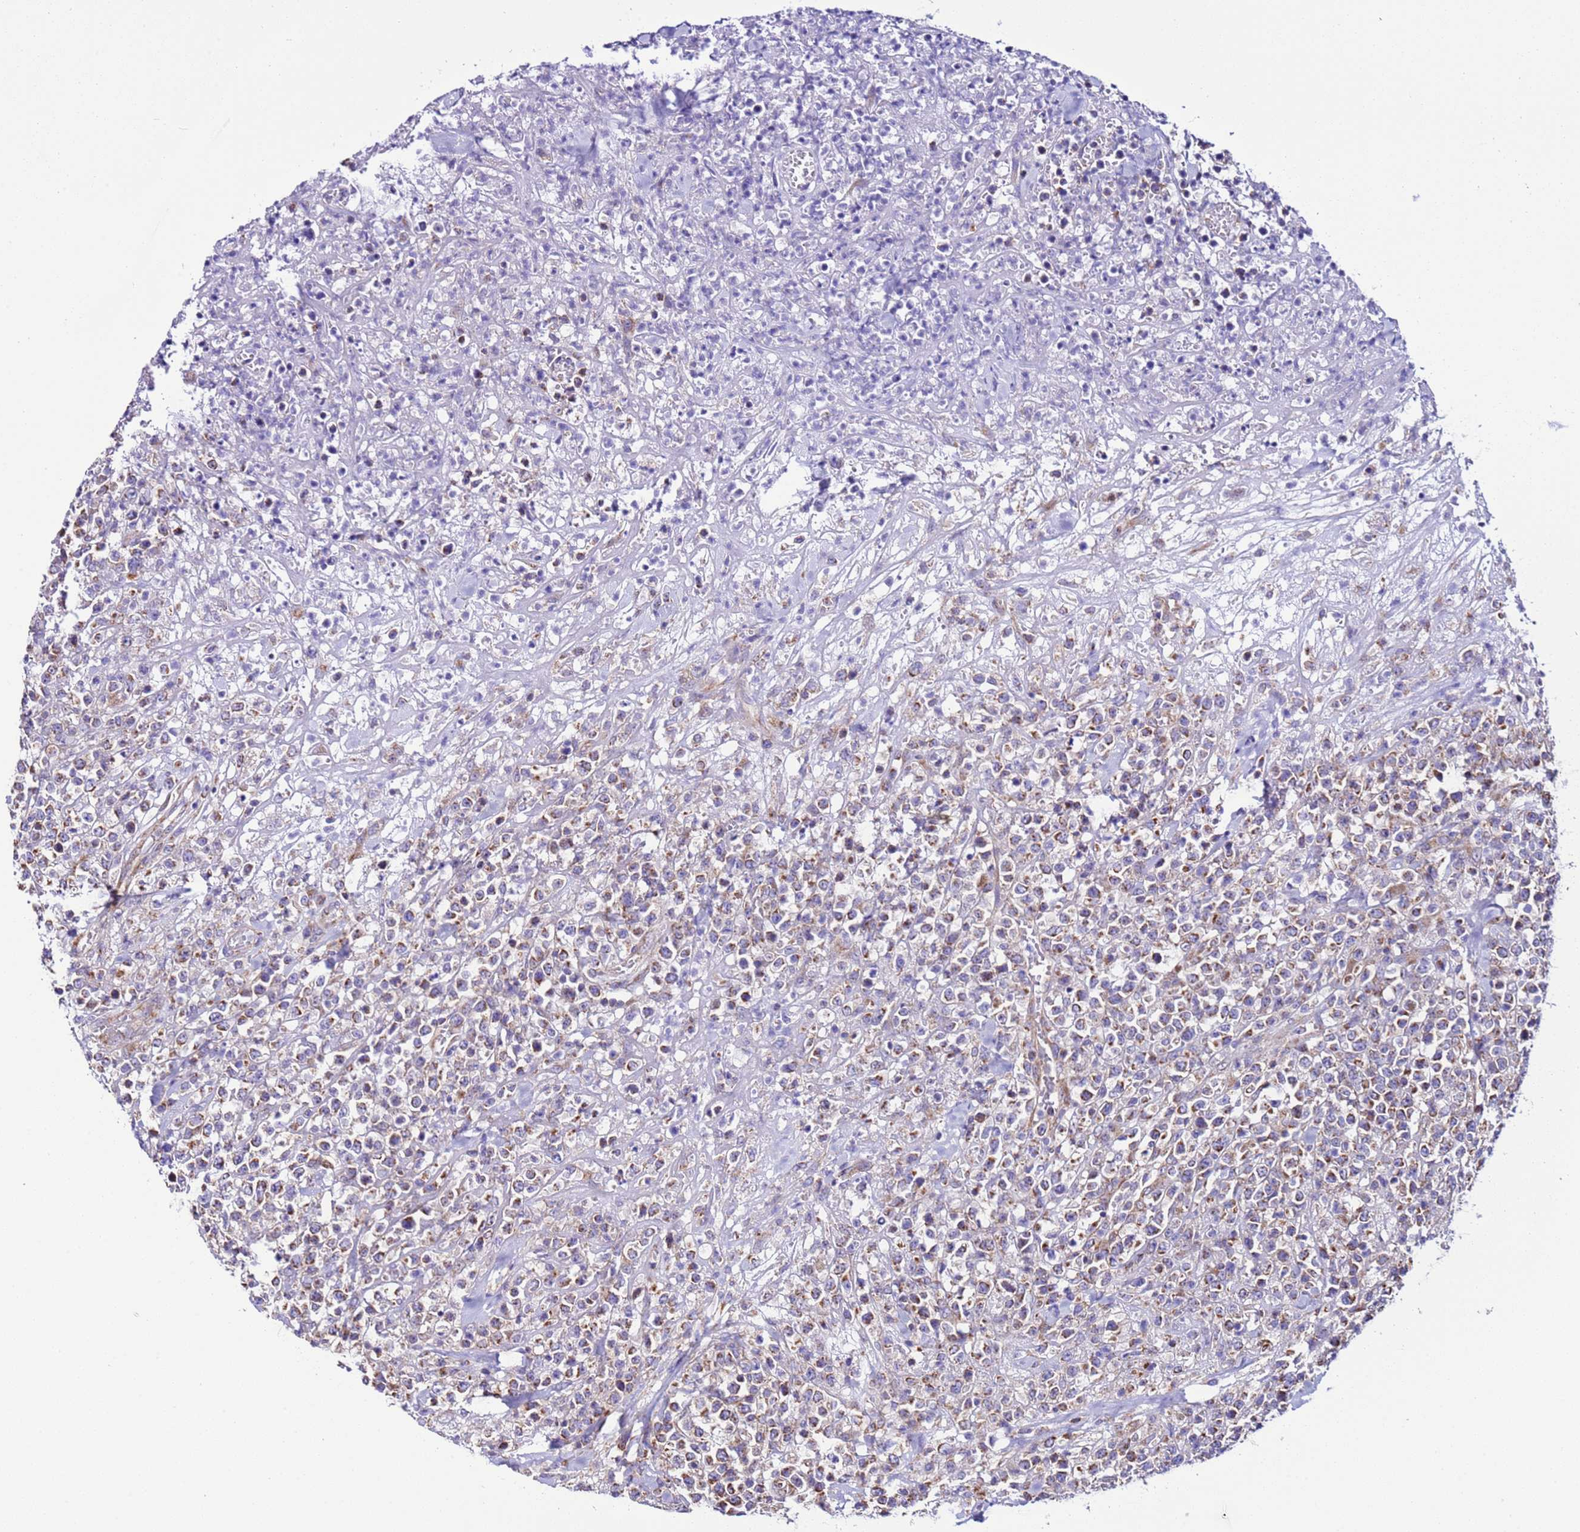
{"staining": {"intensity": "moderate", "quantity": "25%-75%", "location": "cytoplasmic/membranous"}, "tissue": "lymphoma", "cell_type": "Tumor cells", "image_type": "cancer", "snomed": [{"axis": "morphology", "description": "Malignant lymphoma, non-Hodgkin's type, High grade"}, {"axis": "topography", "description": "Colon"}], "caption": "There is medium levels of moderate cytoplasmic/membranous expression in tumor cells of lymphoma, as demonstrated by immunohistochemical staining (brown color).", "gene": "AHI1", "patient": {"sex": "female", "age": 53}}